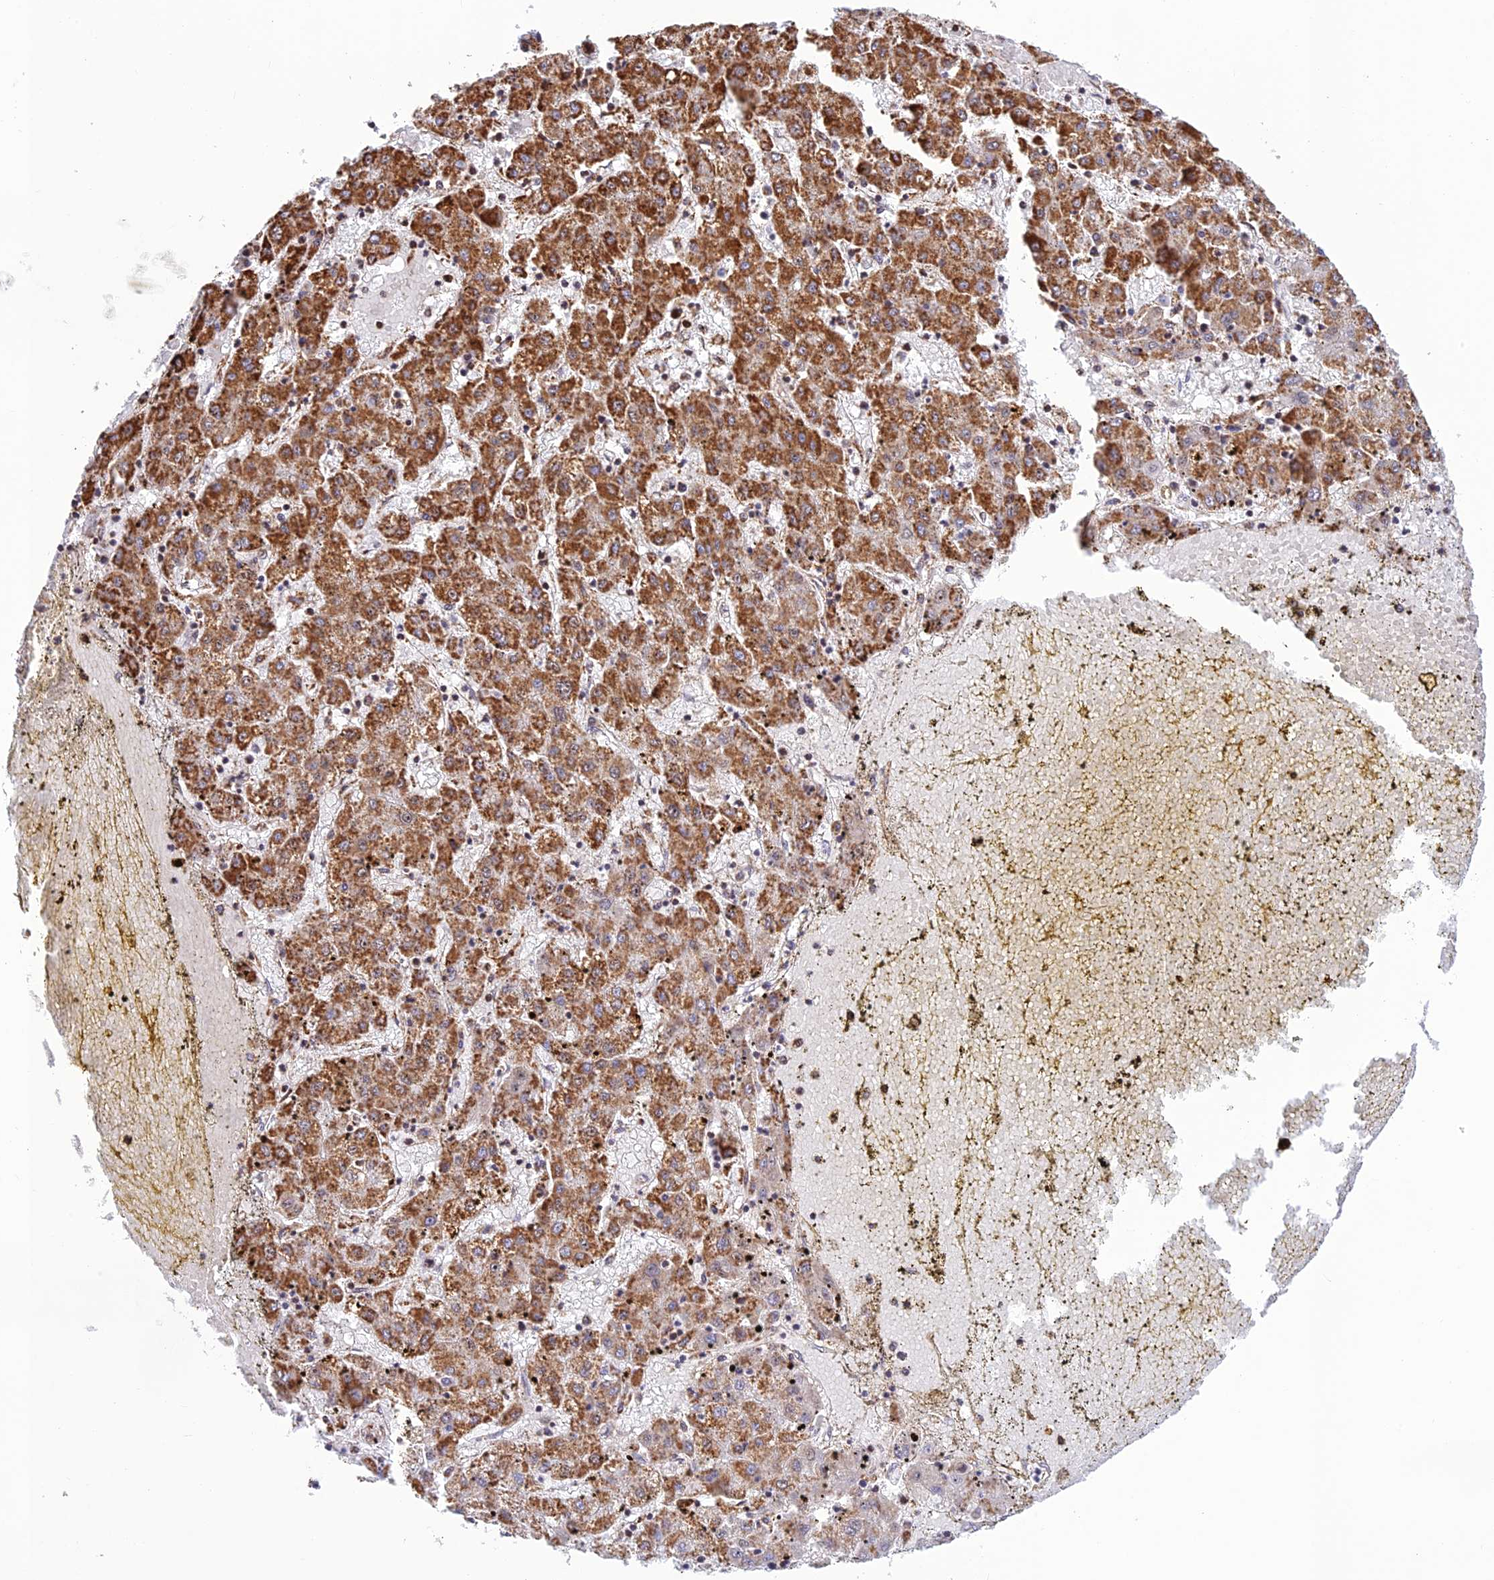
{"staining": {"intensity": "moderate", "quantity": ">75%", "location": "cytoplasmic/membranous"}, "tissue": "liver cancer", "cell_type": "Tumor cells", "image_type": "cancer", "snomed": [{"axis": "morphology", "description": "Carcinoma, Hepatocellular, NOS"}, {"axis": "topography", "description": "Liver"}], "caption": "A brown stain labels moderate cytoplasmic/membranous staining of a protein in liver cancer (hepatocellular carcinoma) tumor cells.", "gene": "POLR1G", "patient": {"sex": "male", "age": 72}}